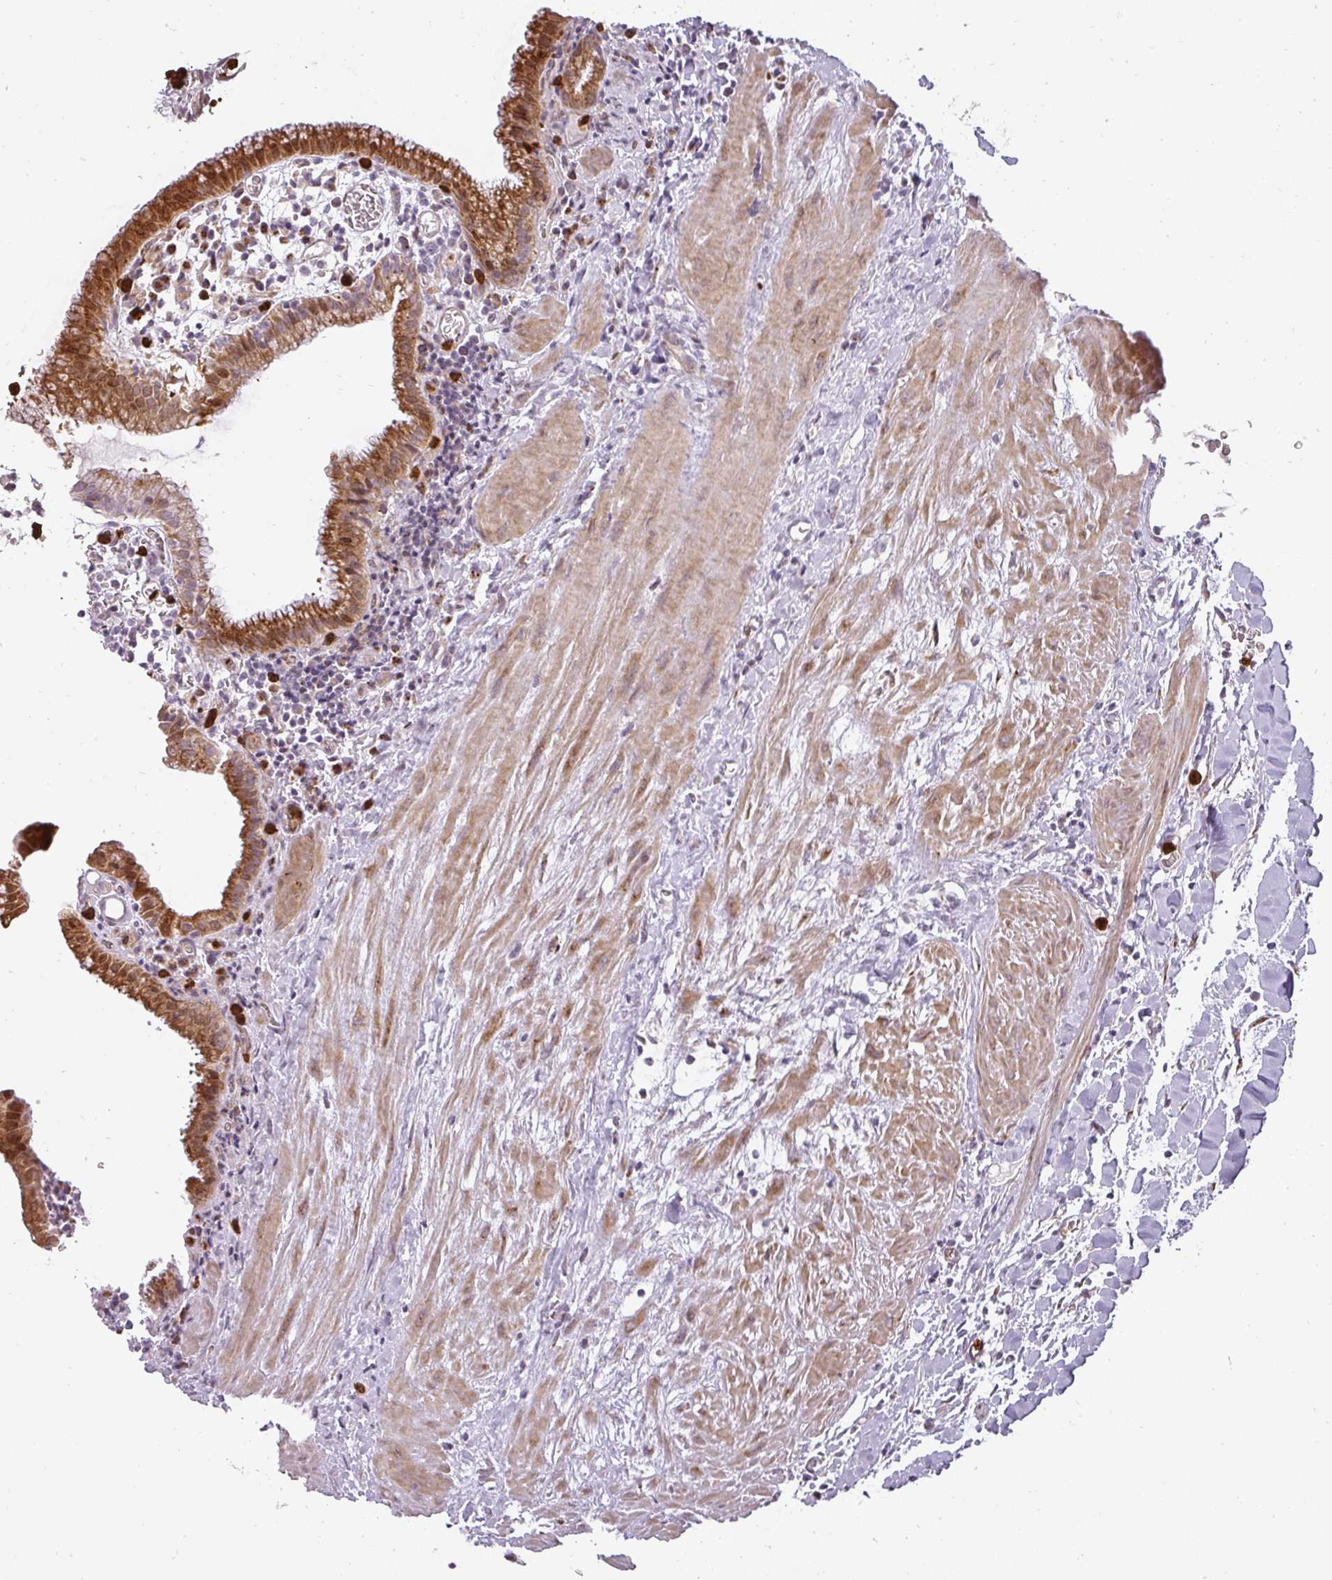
{"staining": {"intensity": "strong", "quantity": "25%-75%", "location": "cytoplasmic/membranous"}, "tissue": "gallbladder", "cell_type": "Glandular cells", "image_type": "normal", "snomed": [{"axis": "morphology", "description": "Normal tissue, NOS"}, {"axis": "topography", "description": "Gallbladder"}], "caption": "Strong cytoplasmic/membranous positivity is appreciated in approximately 25%-75% of glandular cells in unremarkable gallbladder. The staining is performed using DAB (3,3'-diaminobenzidine) brown chromogen to label protein expression. The nuclei are counter-stained blue using hematoxylin.", "gene": "BIK", "patient": {"sex": "male", "age": 78}}